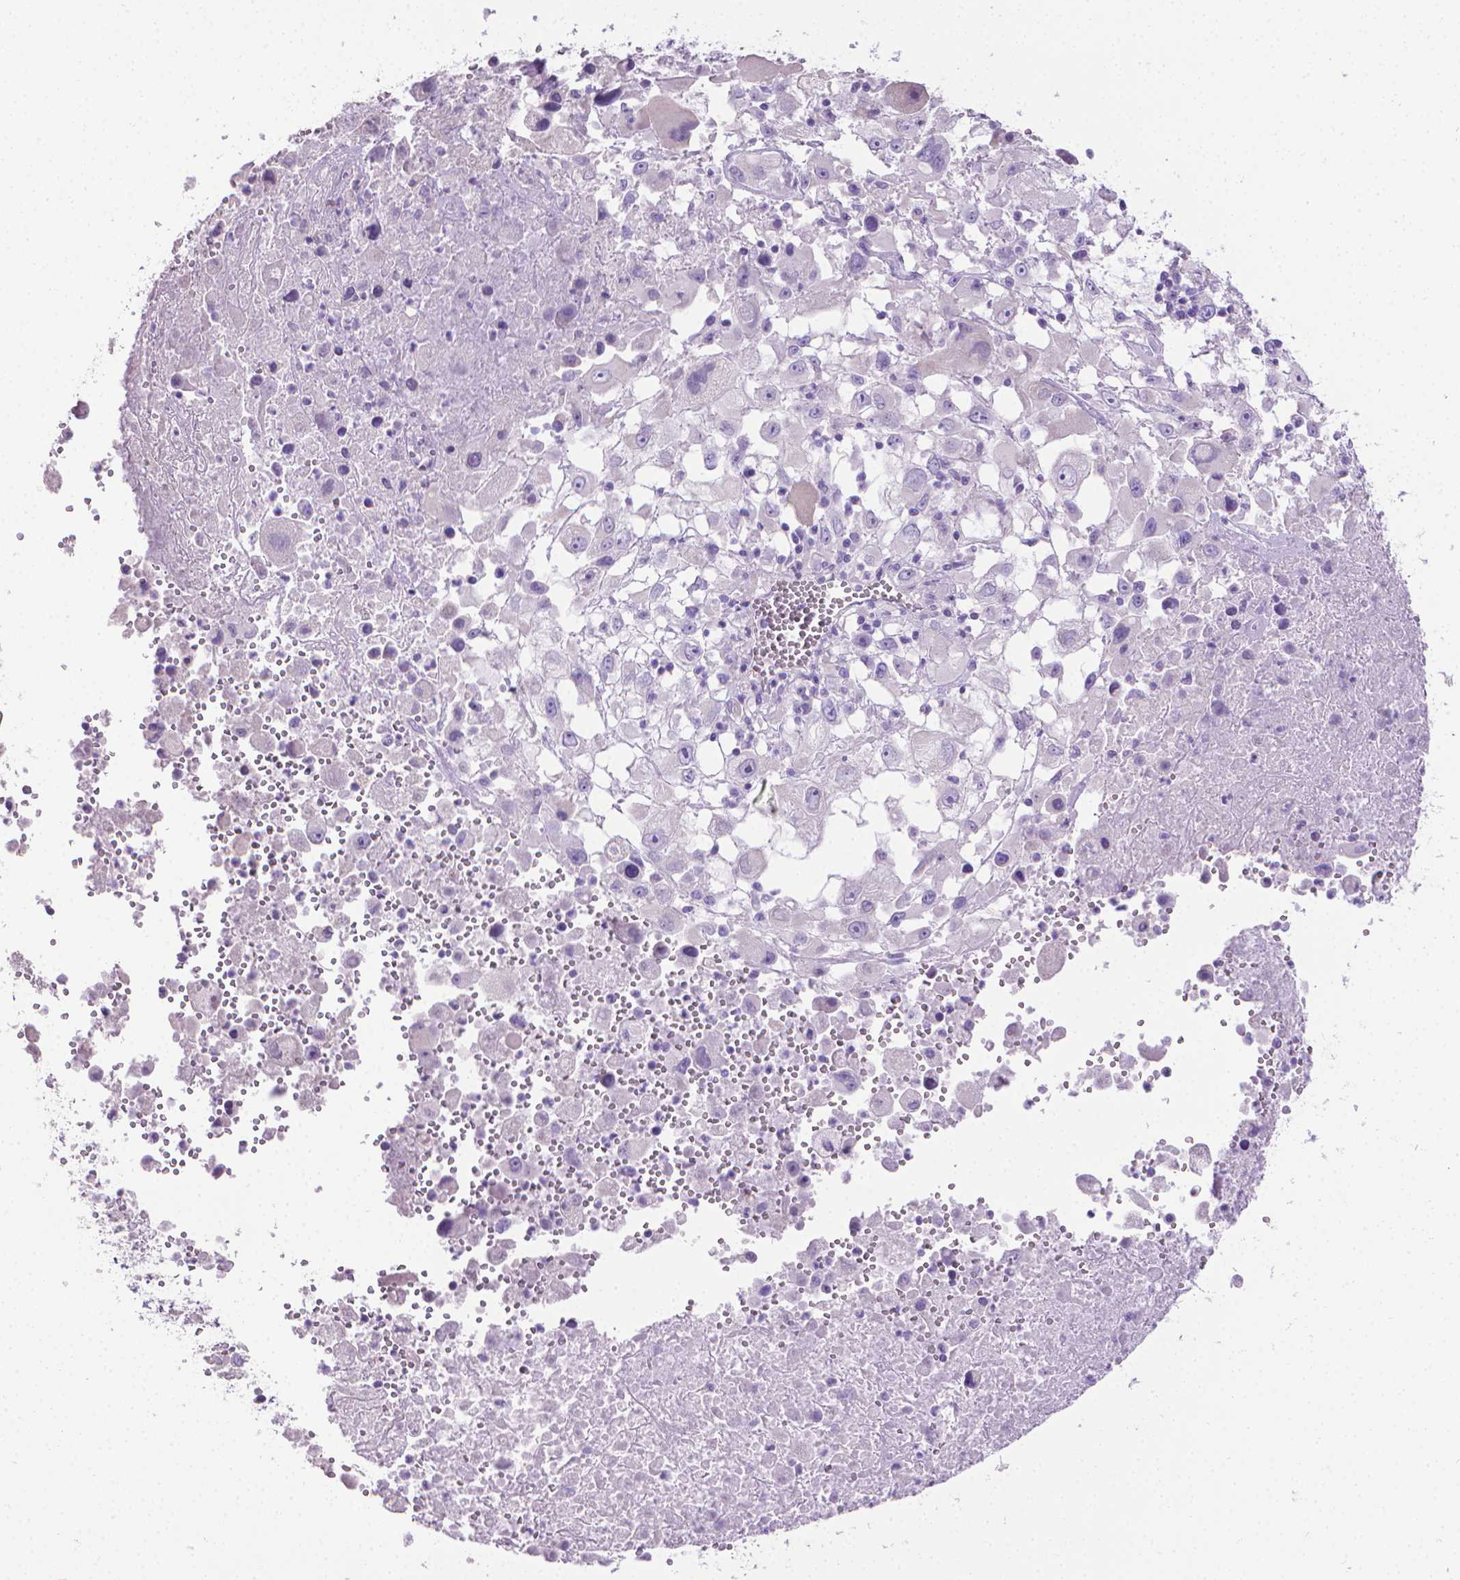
{"staining": {"intensity": "negative", "quantity": "none", "location": "none"}, "tissue": "melanoma", "cell_type": "Tumor cells", "image_type": "cancer", "snomed": [{"axis": "morphology", "description": "Malignant melanoma, Metastatic site"}, {"axis": "topography", "description": "Soft tissue"}], "caption": "Malignant melanoma (metastatic site) was stained to show a protein in brown. There is no significant staining in tumor cells.", "gene": "PNMA2", "patient": {"sex": "male", "age": 50}}